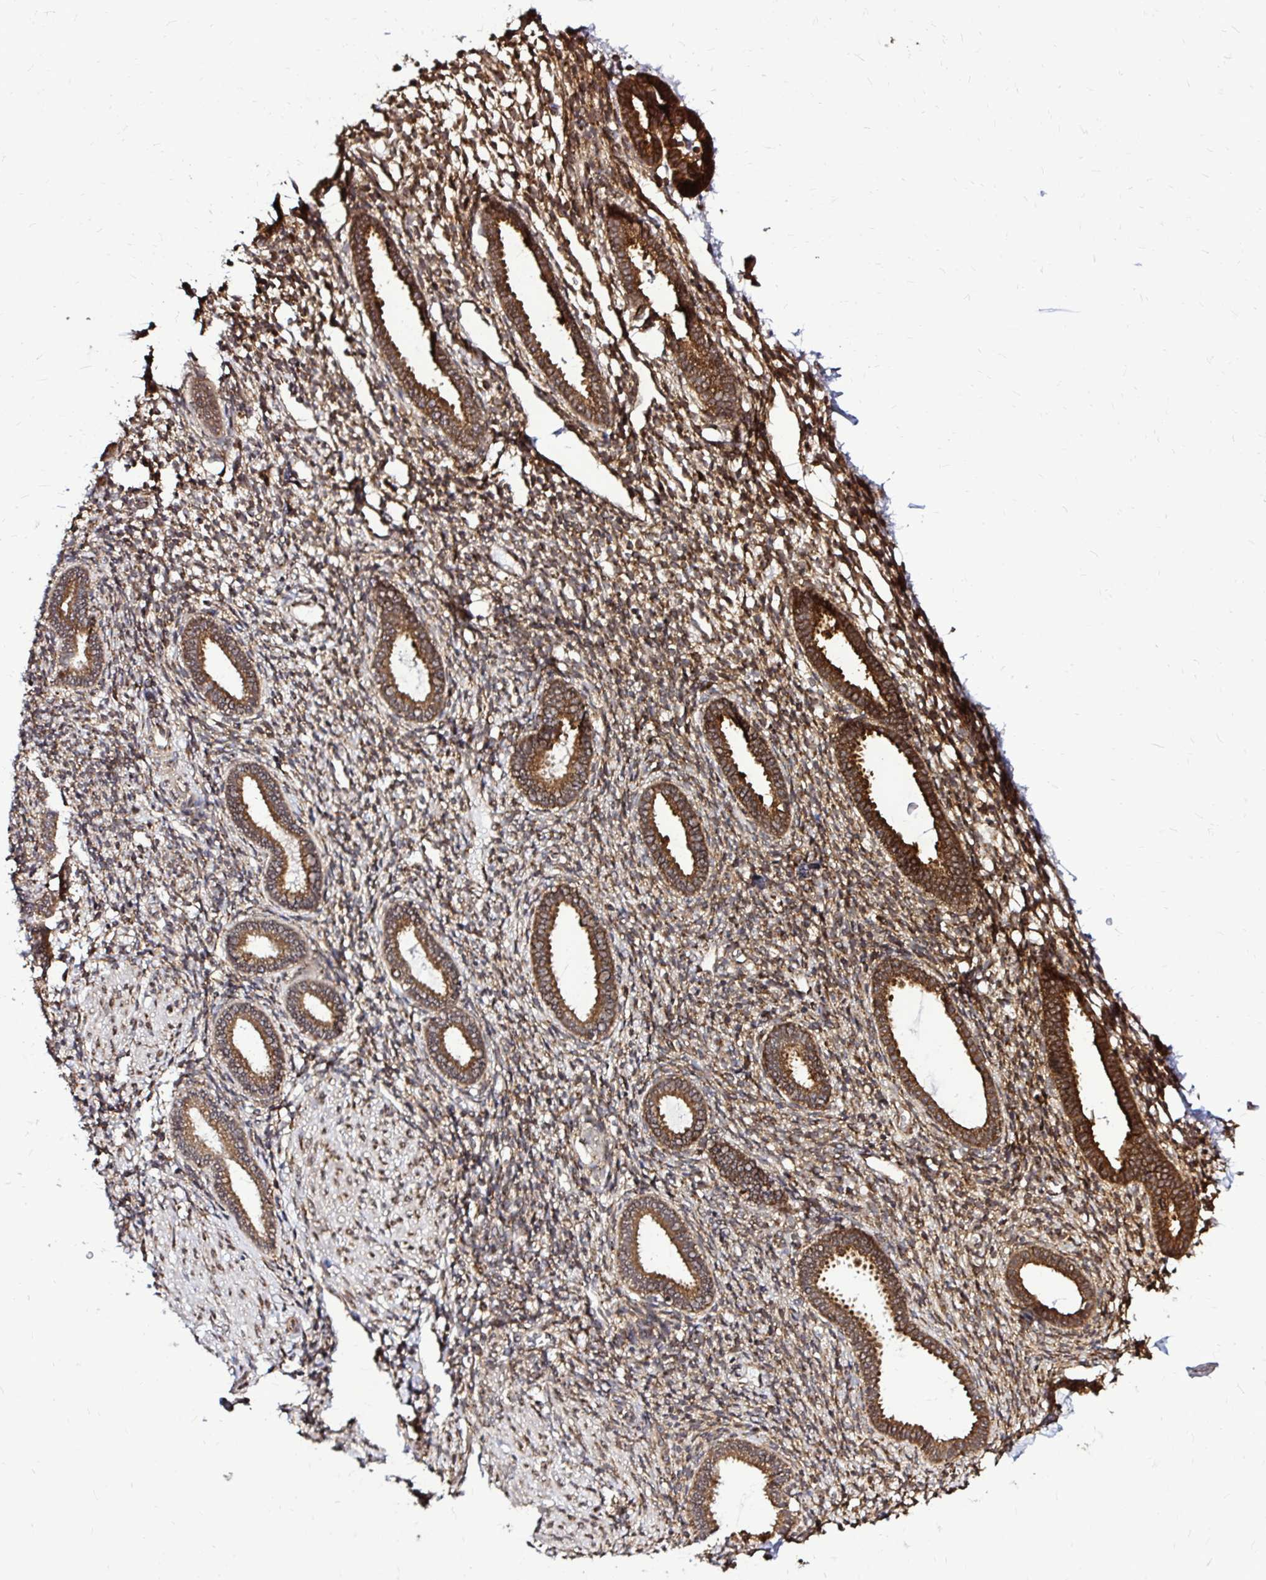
{"staining": {"intensity": "weak", "quantity": "25%-75%", "location": "cytoplasmic/membranous"}, "tissue": "endometrium", "cell_type": "Cells in endometrial stroma", "image_type": "normal", "snomed": [{"axis": "morphology", "description": "Normal tissue, NOS"}, {"axis": "topography", "description": "Endometrium"}], "caption": "Immunohistochemical staining of unremarkable human endometrium demonstrates low levels of weak cytoplasmic/membranous staining in approximately 25%-75% of cells in endometrial stroma. The staining was performed using DAB (3,3'-diaminobenzidine), with brown indicating positive protein expression. Nuclei are stained blue with hematoxylin.", "gene": "FMR1", "patient": {"sex": "female", "age": 36}}